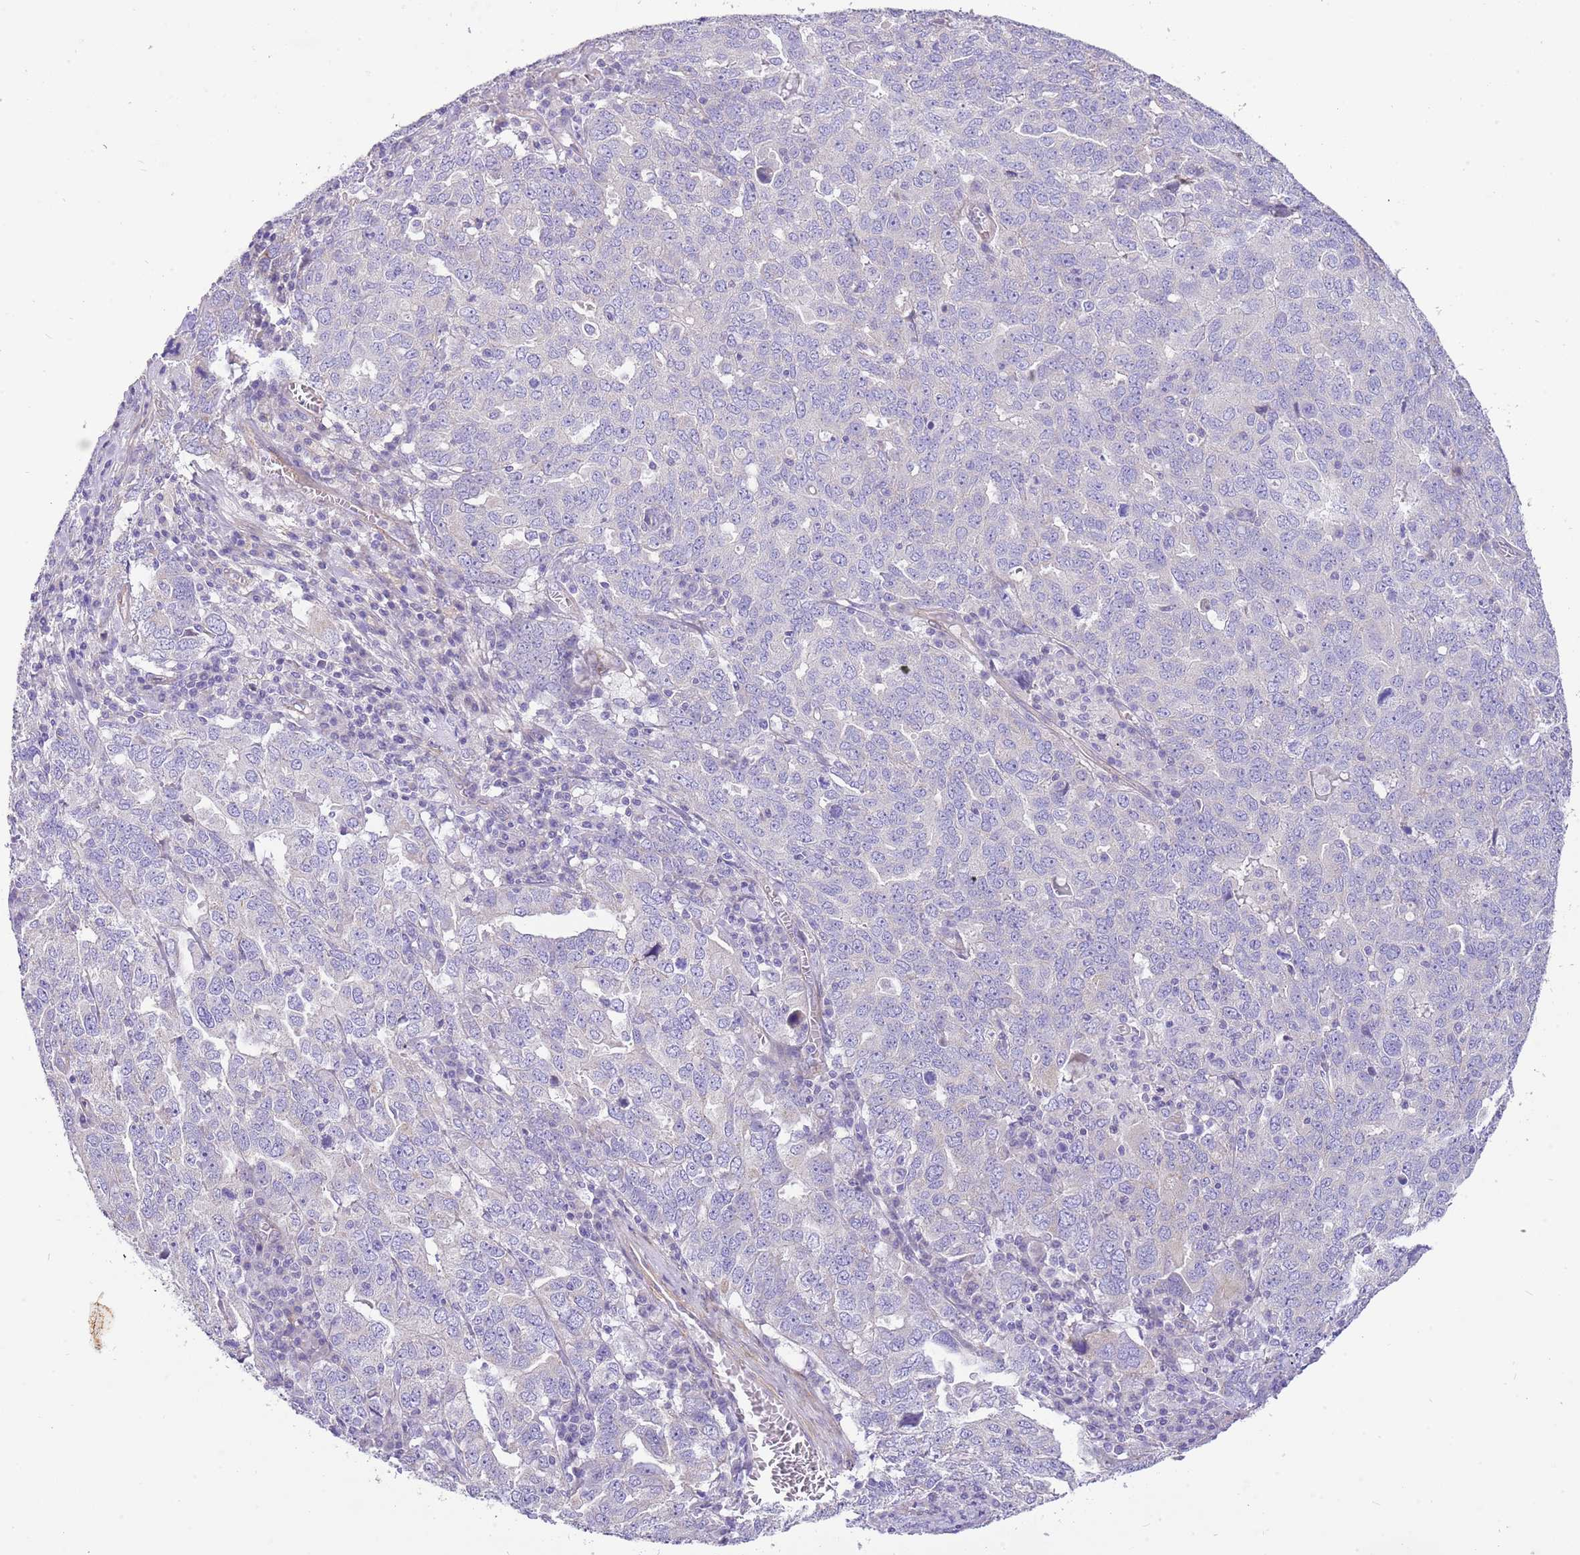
{"staining": {"intensity": "negative", "quantity": "none", "location": "none"}, "tissue": "ovarian cancer", "cell_type": "Tumor cells", "image_type": "cancer", "snomed": [{"axis": "morphology", "description": "Carcinoma, endometroid"}, {"axis": "topography", "description": "Ovary"}], "caption": "Image shows no significant protein staining in tumor cells of endometroid carcinoma (ovarian). Brightfield microscopy of IHC stained with DAB (brown) and hematoxylin (blue), captured at high magnification.", "gene": "SERINC3", "patient": {"sex": "female", "age": 62}}